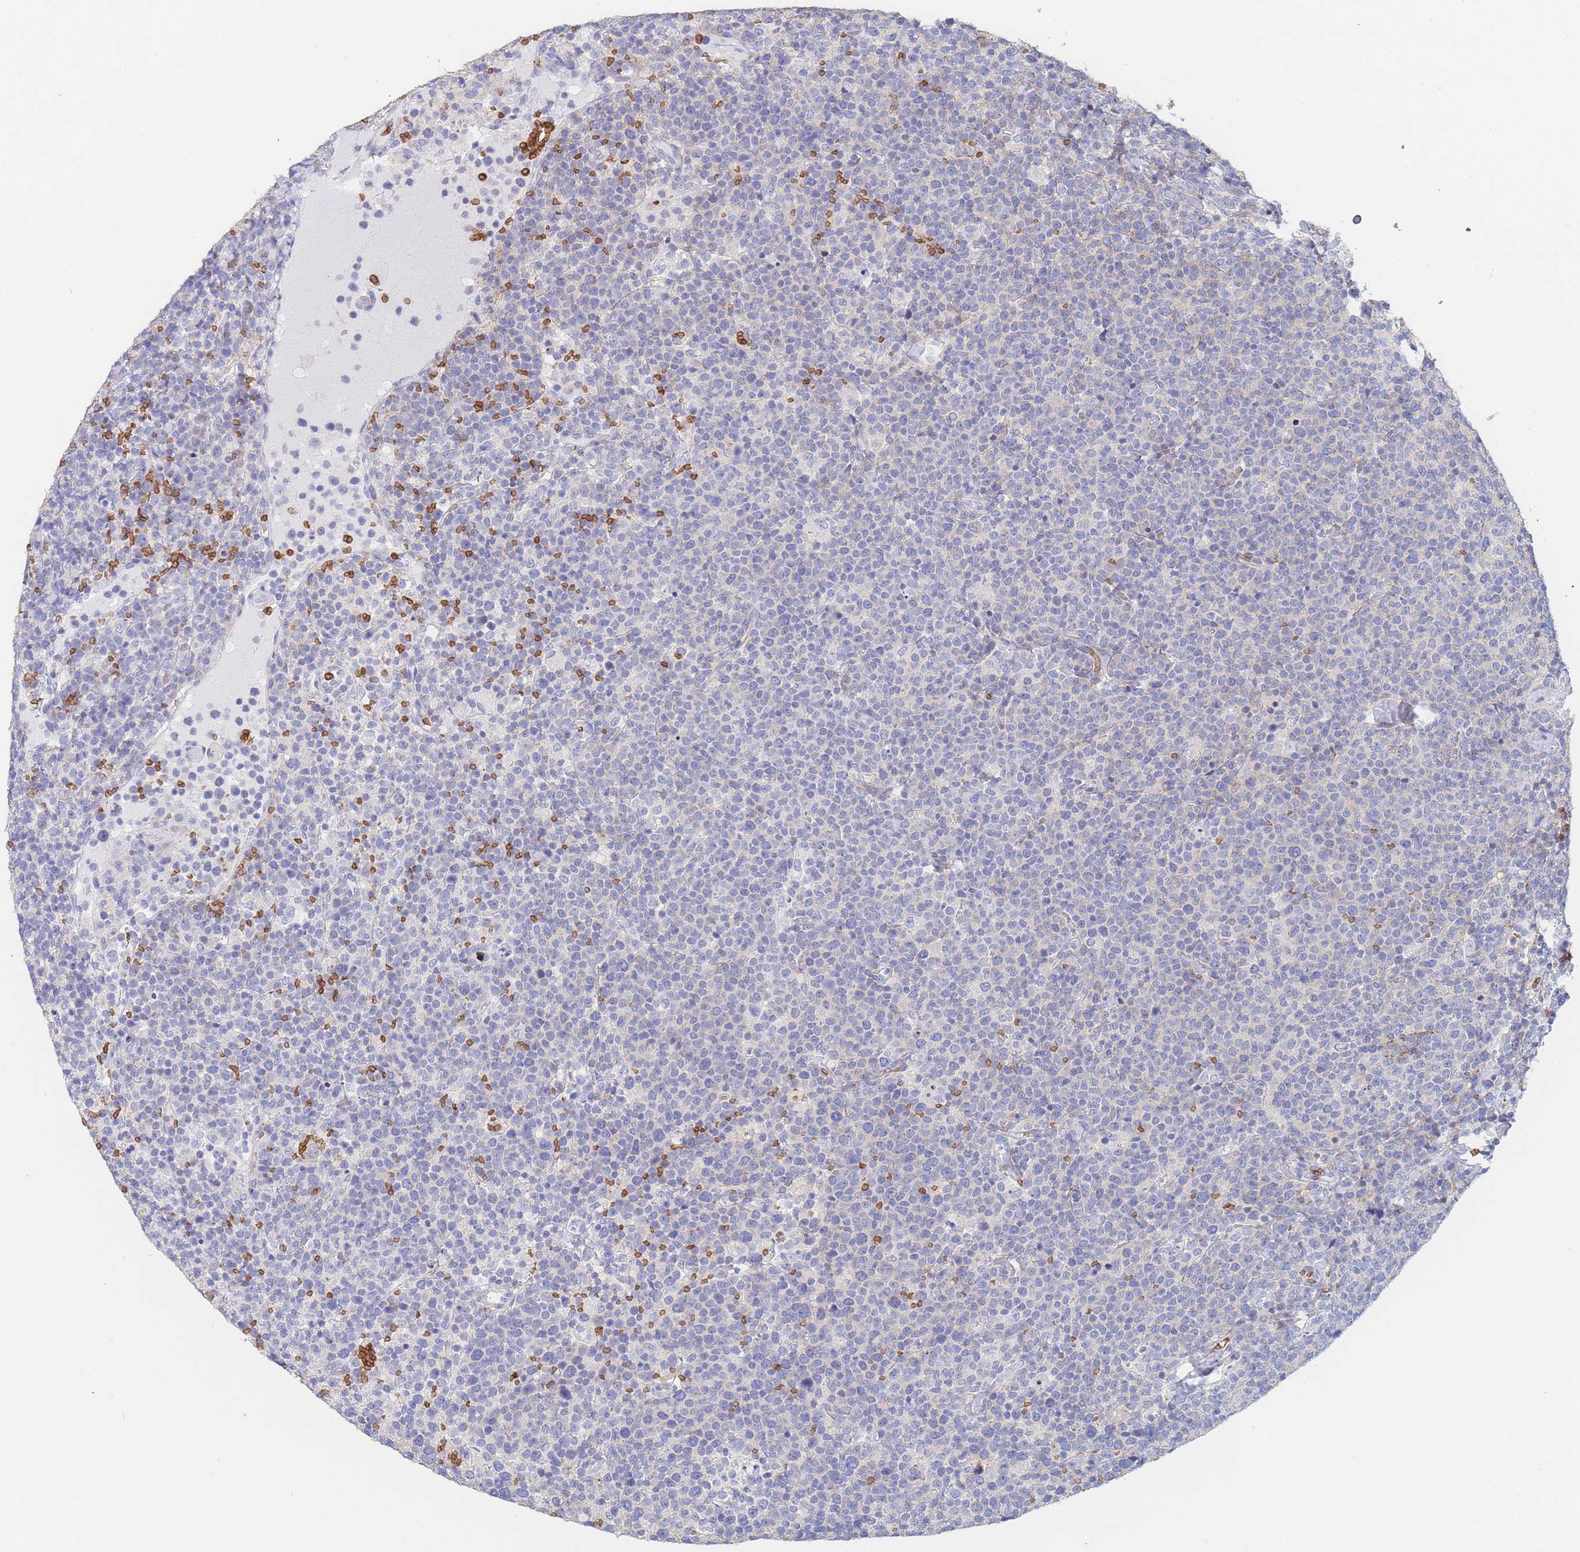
{"staining": {"intensity": "negative", "quantity": "none", "location": "none"}, "tissue": "lymphoma", "cell_type": "Tumor cells", "image_type": "cancer", "snomed": [{"axis": "morphology", "description": "Malignant lymphoma, non-Hodgkin's type, High grade"}, {"axis": "topography", "description": "Lymph node"}], "caption": "Immunohistochemistry photomicrograph of neoplastic tissue: human high-grade malignant lymphoma, non-Hodgkin's type stained with DAB displays no significant protein staining in tumor cells.", "gene": "SLC2A1", "patient": {"sex": "male", "age": 61}}